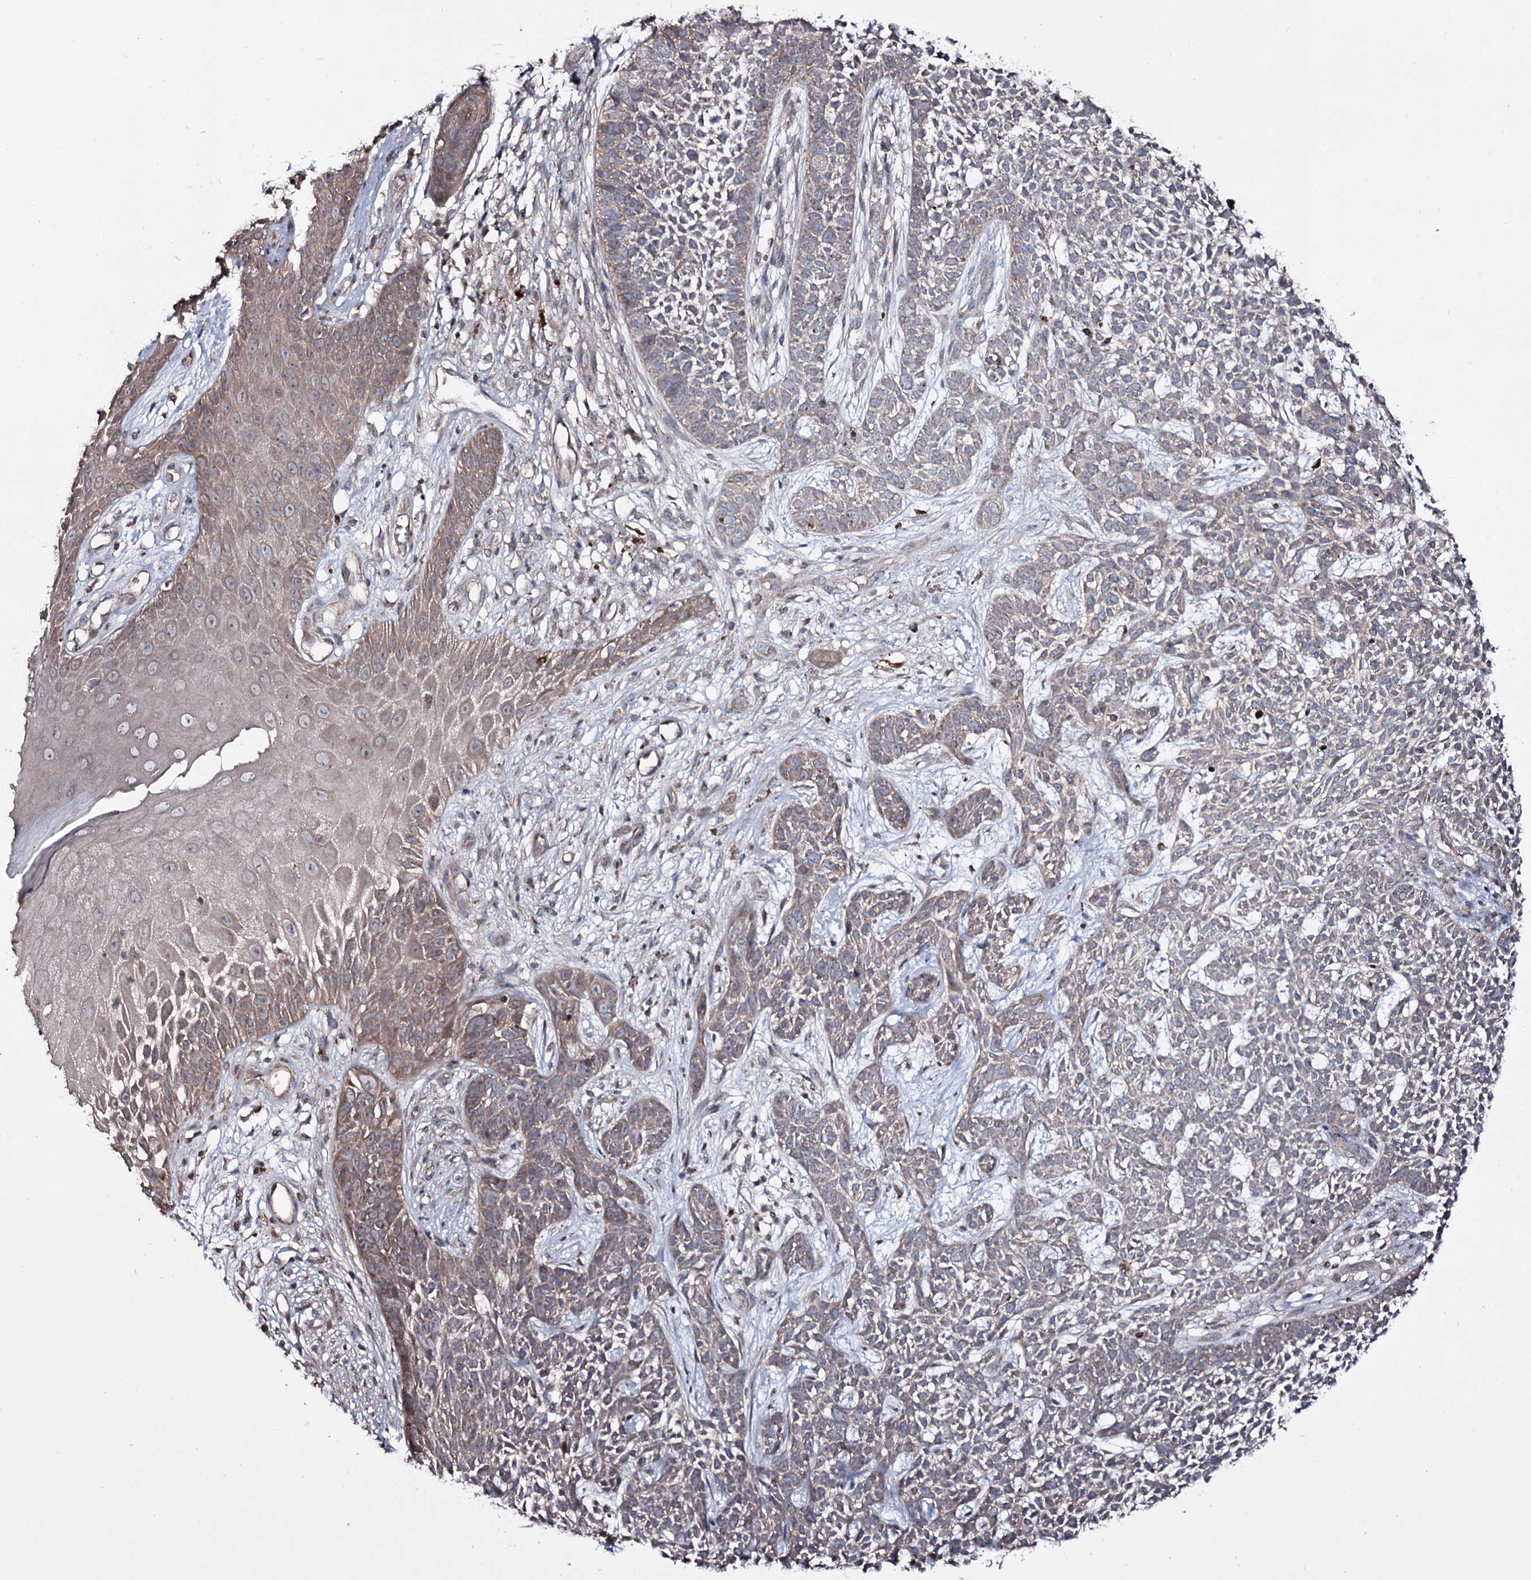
{"staining": {"intensity": "weak", "quantity": "25%-75%", "location": "cytoplasmic/membranous"}, "tissue": "skin cancer", "cell_type": "Tumor cells", "image_type": "cancer", "snomed": [{"axis": "morphology", "description": "Basal cell carcinoma"}, {"axis": "topography", "description": "Skin"}], "caption": "Weak cytoplasmic/membranous protein positivity is seen in approximately 25%-75% of tumor cells in skin cancer (basal cell carcinoma).", "gene": "SNAP23", "patient": {"sex": "female", "age": 84}}